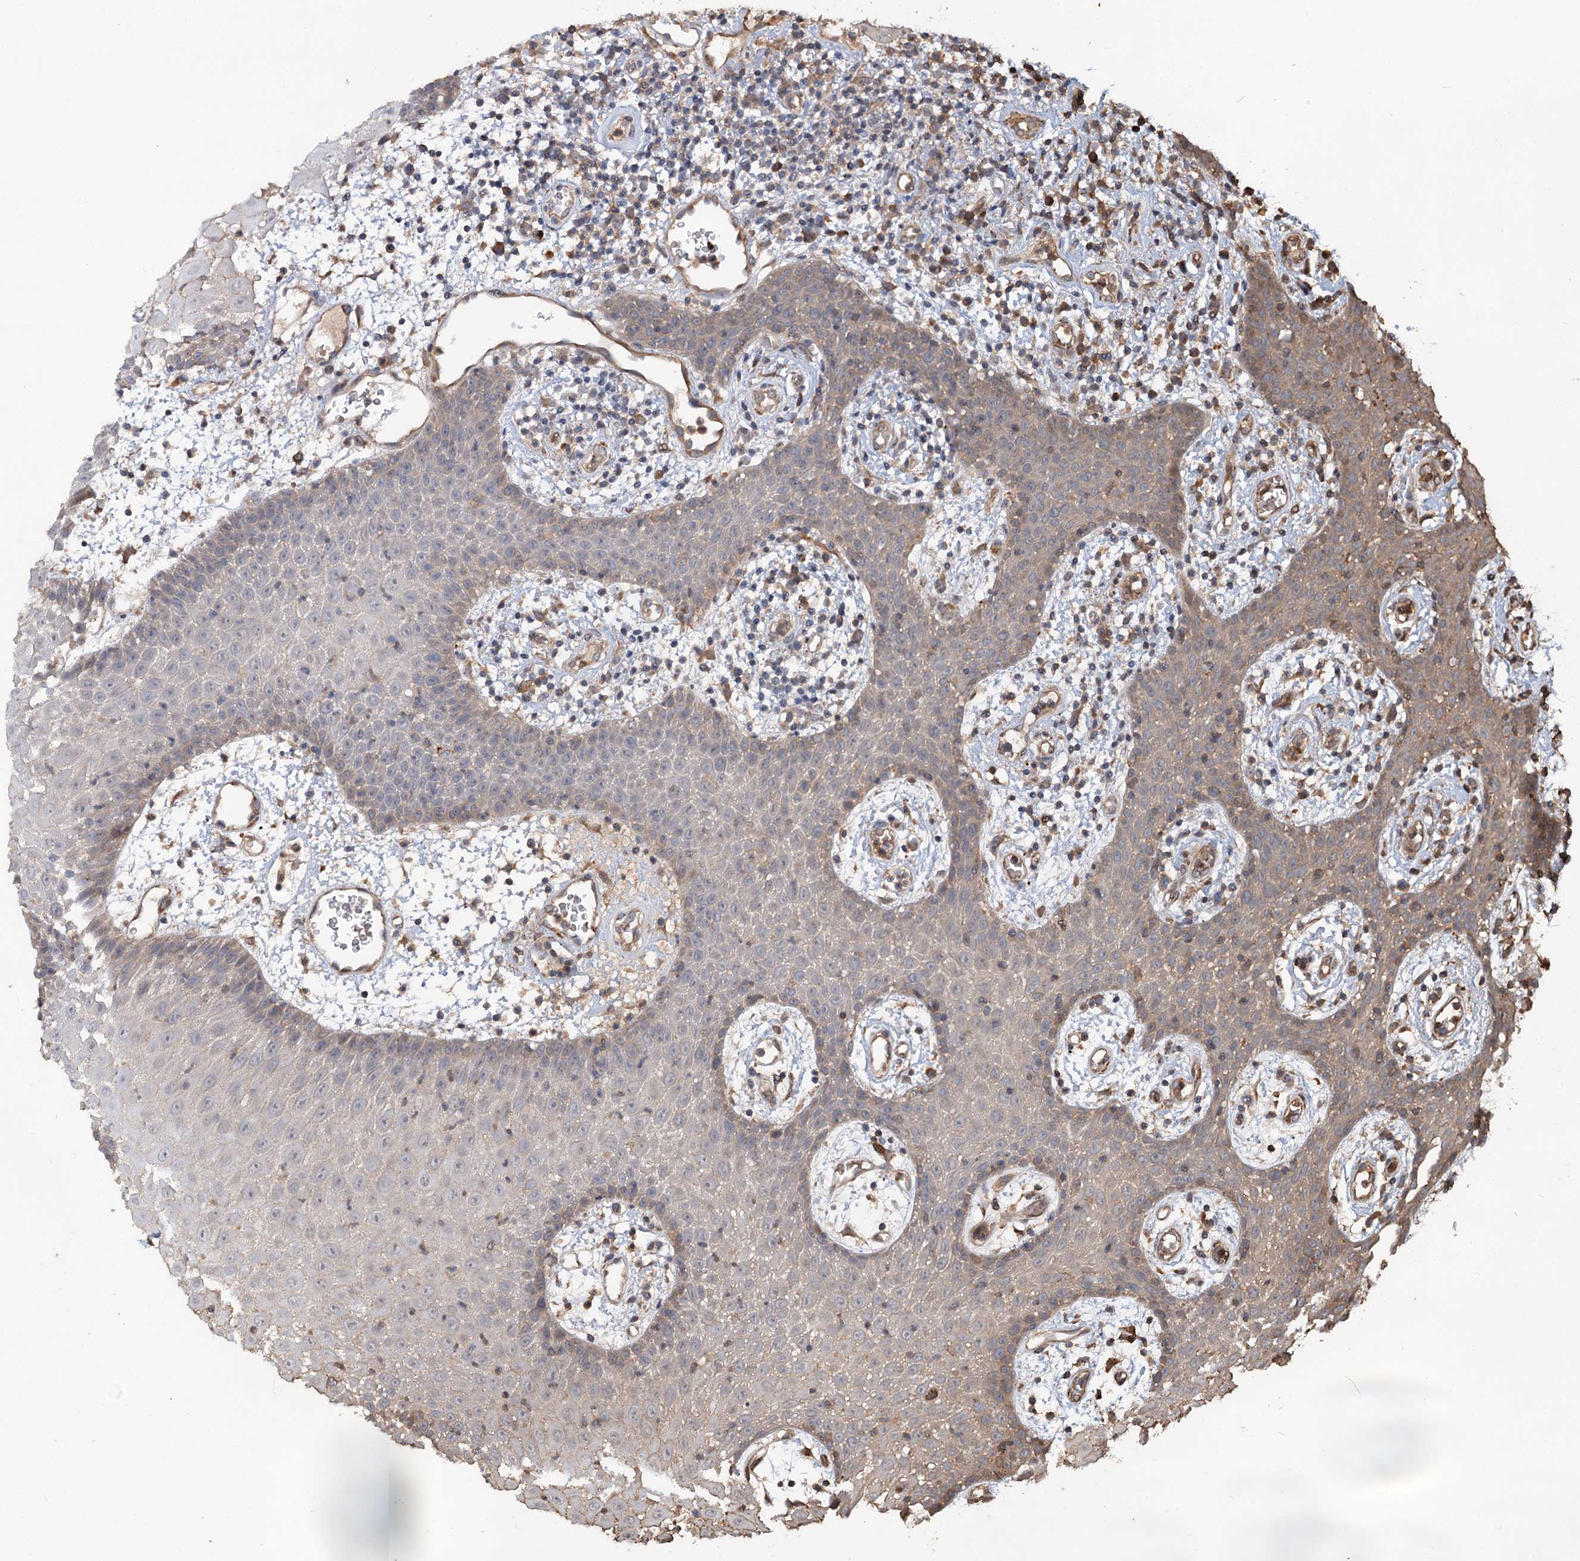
{"staining": {"intensity": "weak", "quantity": "<25%", "location": "cytoplasmic/membranous"}, "tissue": "oral mucosa", "cell_type": "Squamous epithelial cells", "image_type": "normal", "snomed": [{"axis": "morphology", "description": "Normal tissue, NOS"}, {"axis": "topography", "description": "Skeletal muscle"}, {"axis": "topography", "description": "Oral tissue"}, {"axis": "topography", "description": "Salivary gland"}, {"axis": "topography", "description": "Peripheral nerve tissue"}], "caption": "This is a image of immunohistochemistry staining of benign oral mucosa, which shows no staining in squamous epithelial cells.", "gene": "GRIP1", "patient": {"sex": "male", "age": 54}}